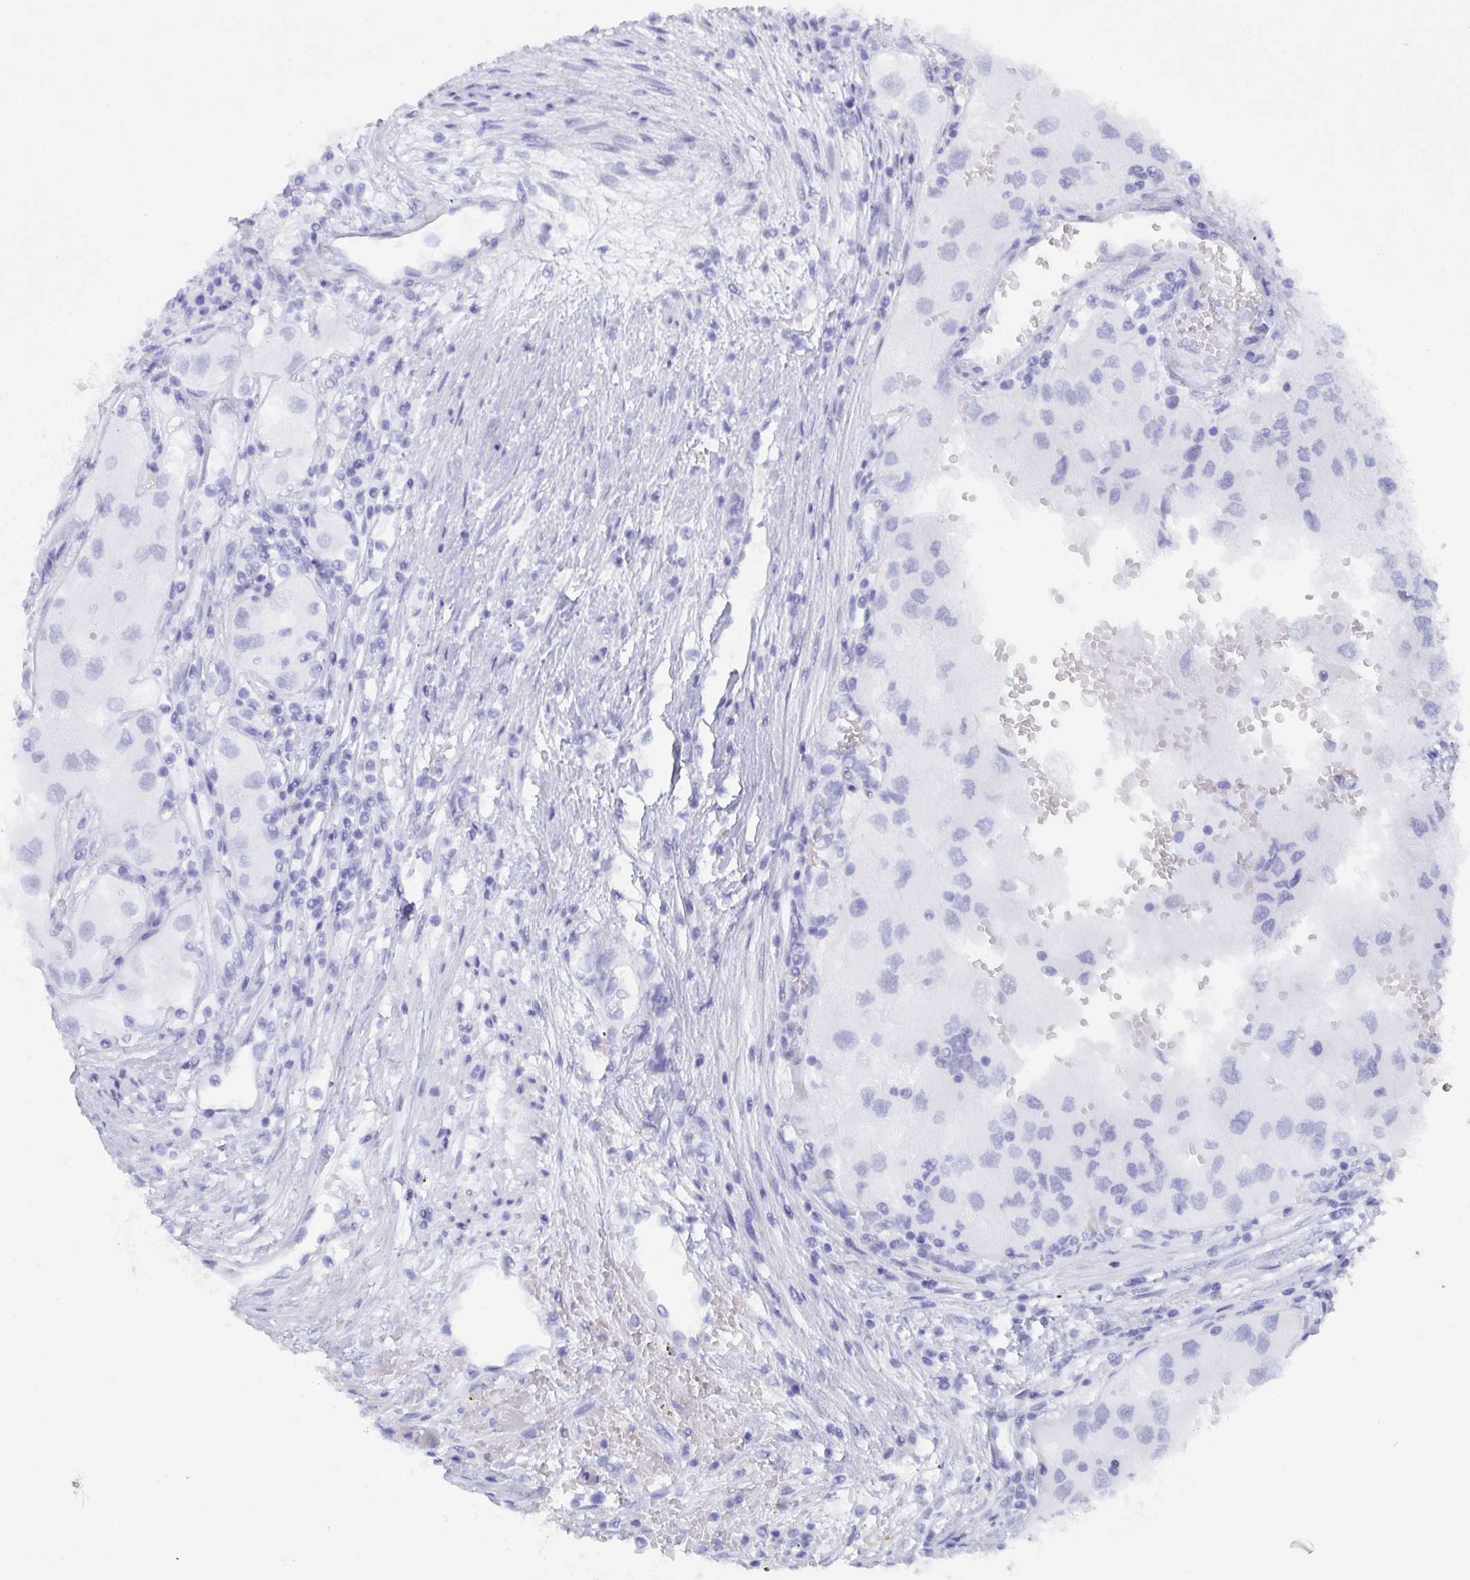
{"staining": {"intensity": "negative", "quantity": "none", "location": "none"}, "tissue": "renal cancer", "cell_type": "Tumor cells", "image_type": "cancer", "snomed": [{"axis": "morphology", "description": "Adenocarcinoma, NOS"}, {"axis": "topography", "description": "Kidney"}], "caption": "This is an immunohistochemistry photomicrograph of human adenocarcinoma (renal). There is no expression in tumor cells.", "gene": "POU2F3", "patient": {"sex": "male", "age": 63}}